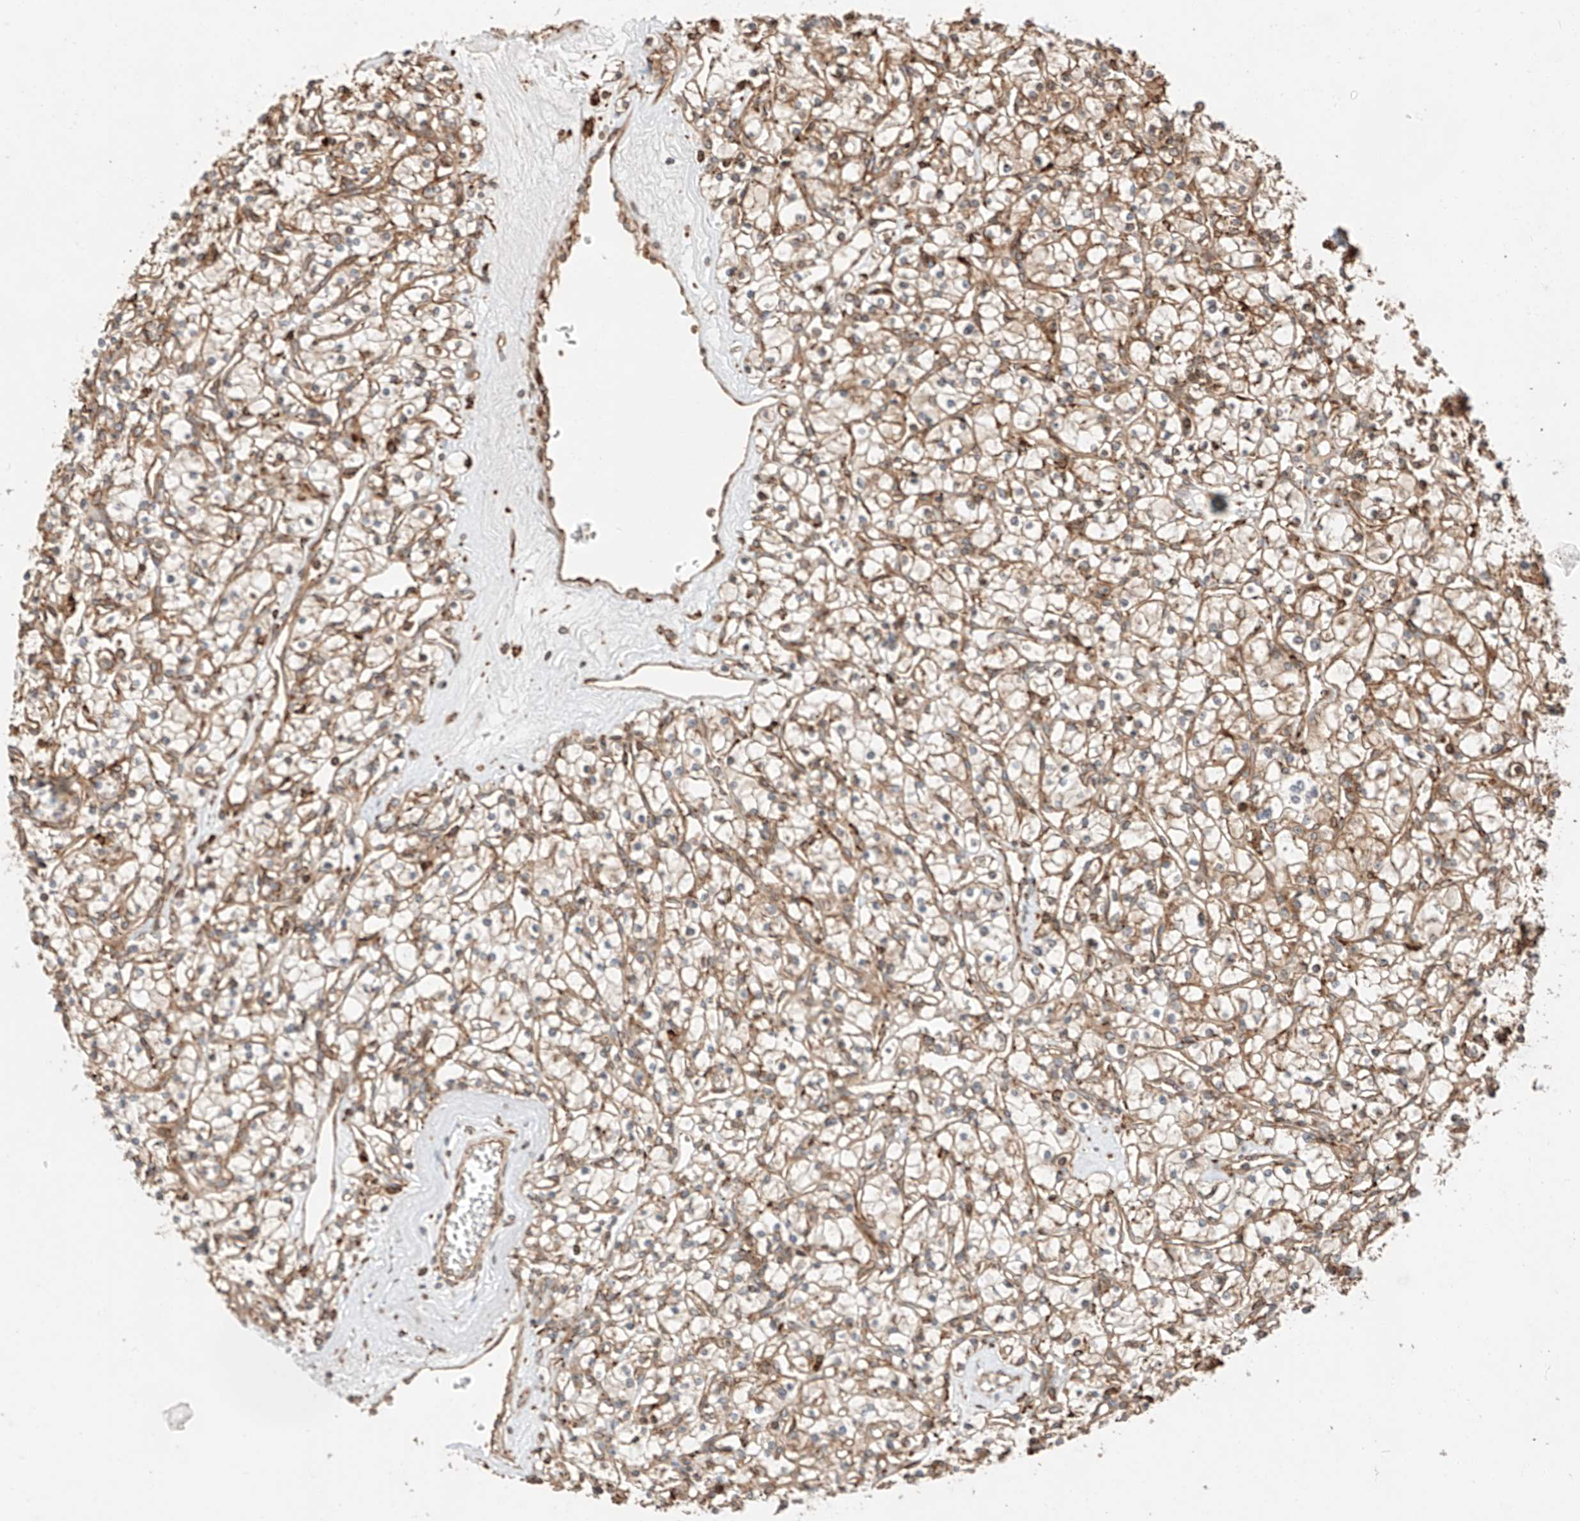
{"staining": {"intensity": "moderate", "quantity": ">75%", "location": "cytoplasmic/membranous"}, "tissue": "renal cancer", "cell_type": "Tumor cells", "image_type": "cancer", "snomed": [{"axis": "morphology", "description": "Adenocarcinoma, NOS"}, {"axis": "topography", "description": "Kidney"}], "caption": "The immunohistochemical stain shows moderate cytoplasmic/membranous positivity in tumor cells of renal adenocarcinoma tissue.", "gene": "ZNF84", "patient": {"sex": "female", "age": 59}}